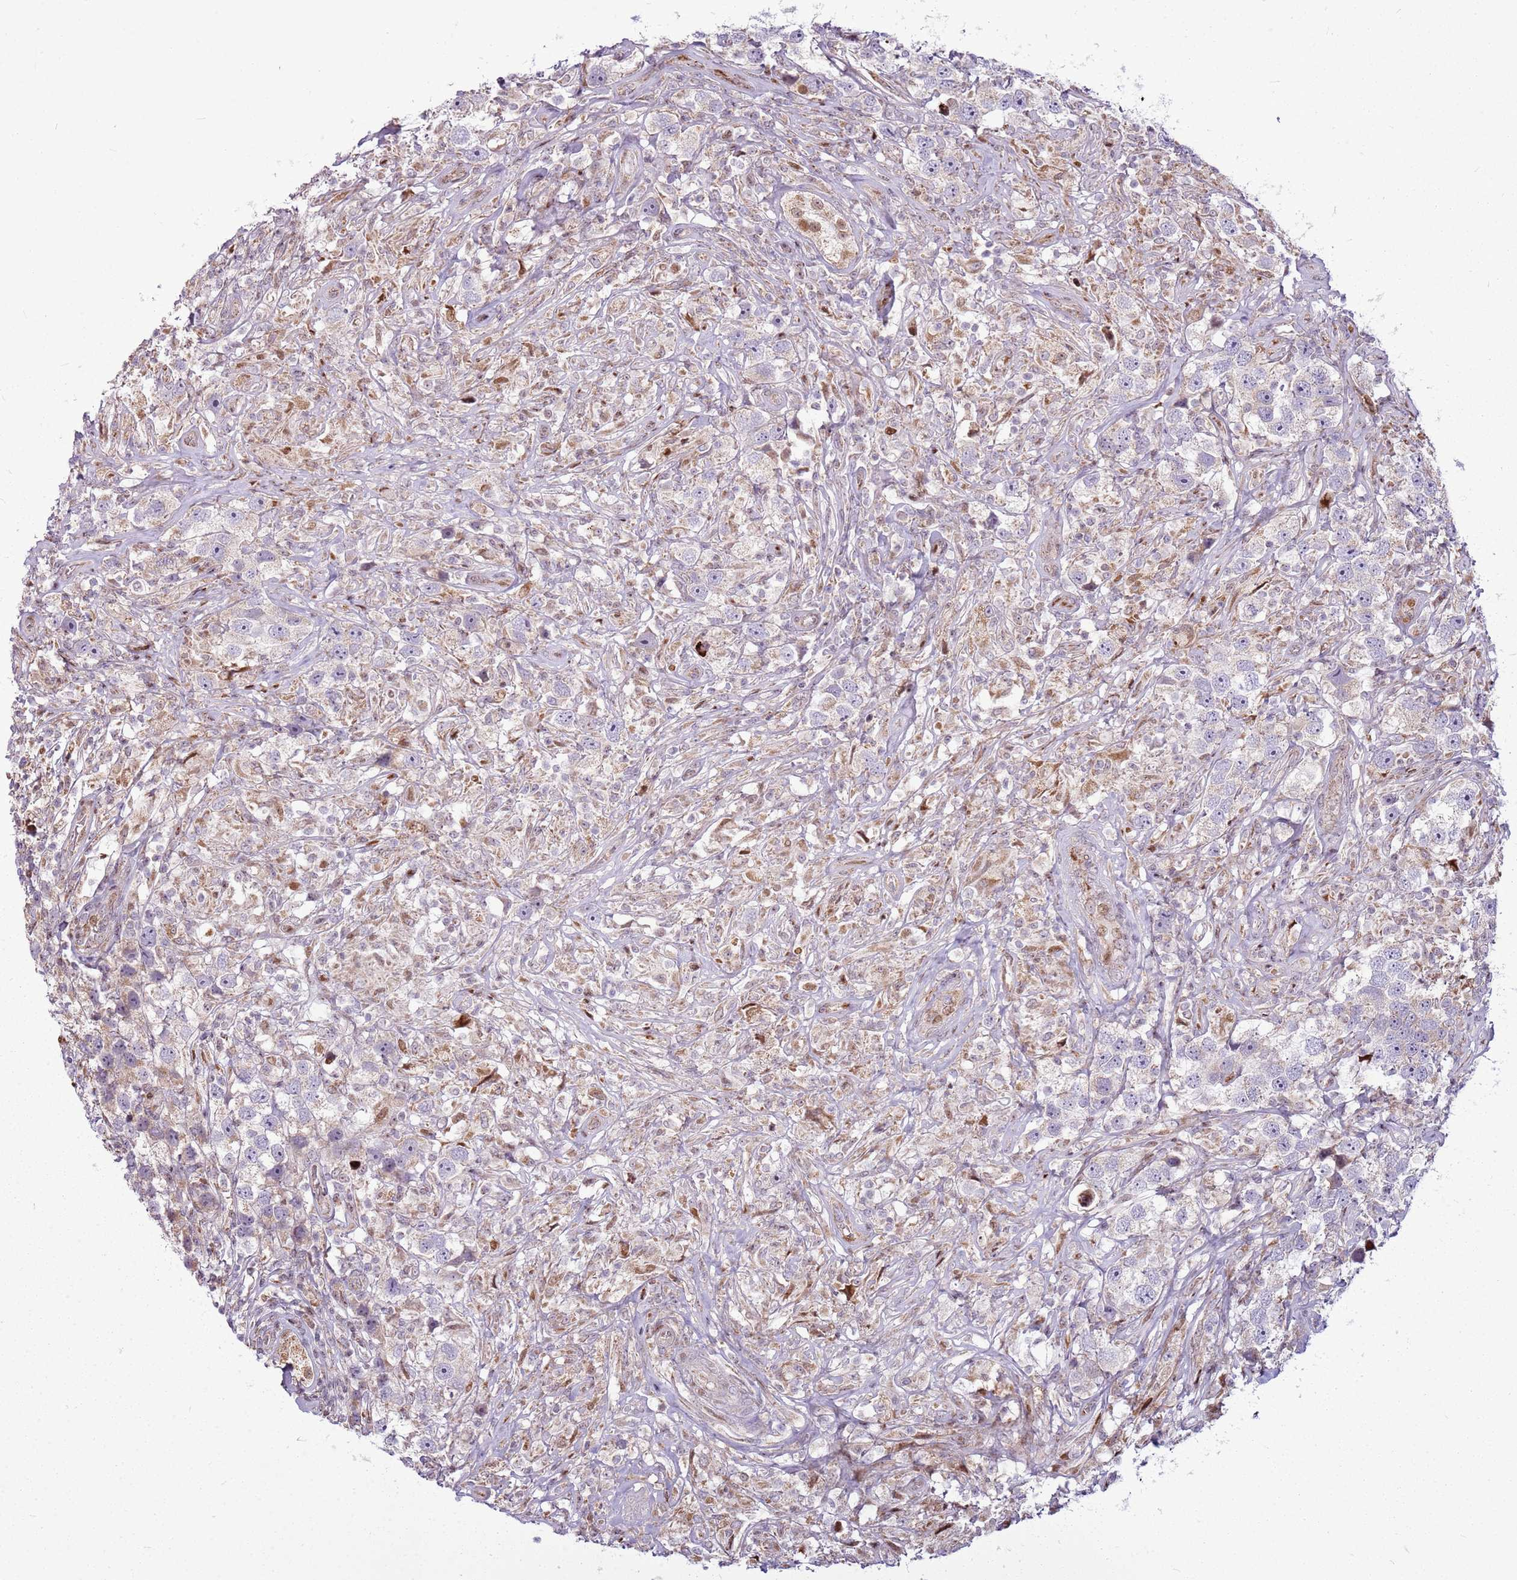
{"staining": {"intensity": "weak", "quantity": "25%-75%", "location": "cytoplasmic/membranous"}, "tissue": "testis cancer", "cell_type": "Tumor cells", "image_type": "cancer", "snomed": [{"axis": "morphology", "description": "Seminoma, NOS"}, {"axis": "topography", "description": "Testis"}], "caption": "A brown stain labels weak cytoplasmic/membranous positivity of a protein in testis cancer tumor cells. (IHC, brightfield microscopy, high magnification).", "gene": "PCTP", "patient": {"sex": "male", "age": 49}}